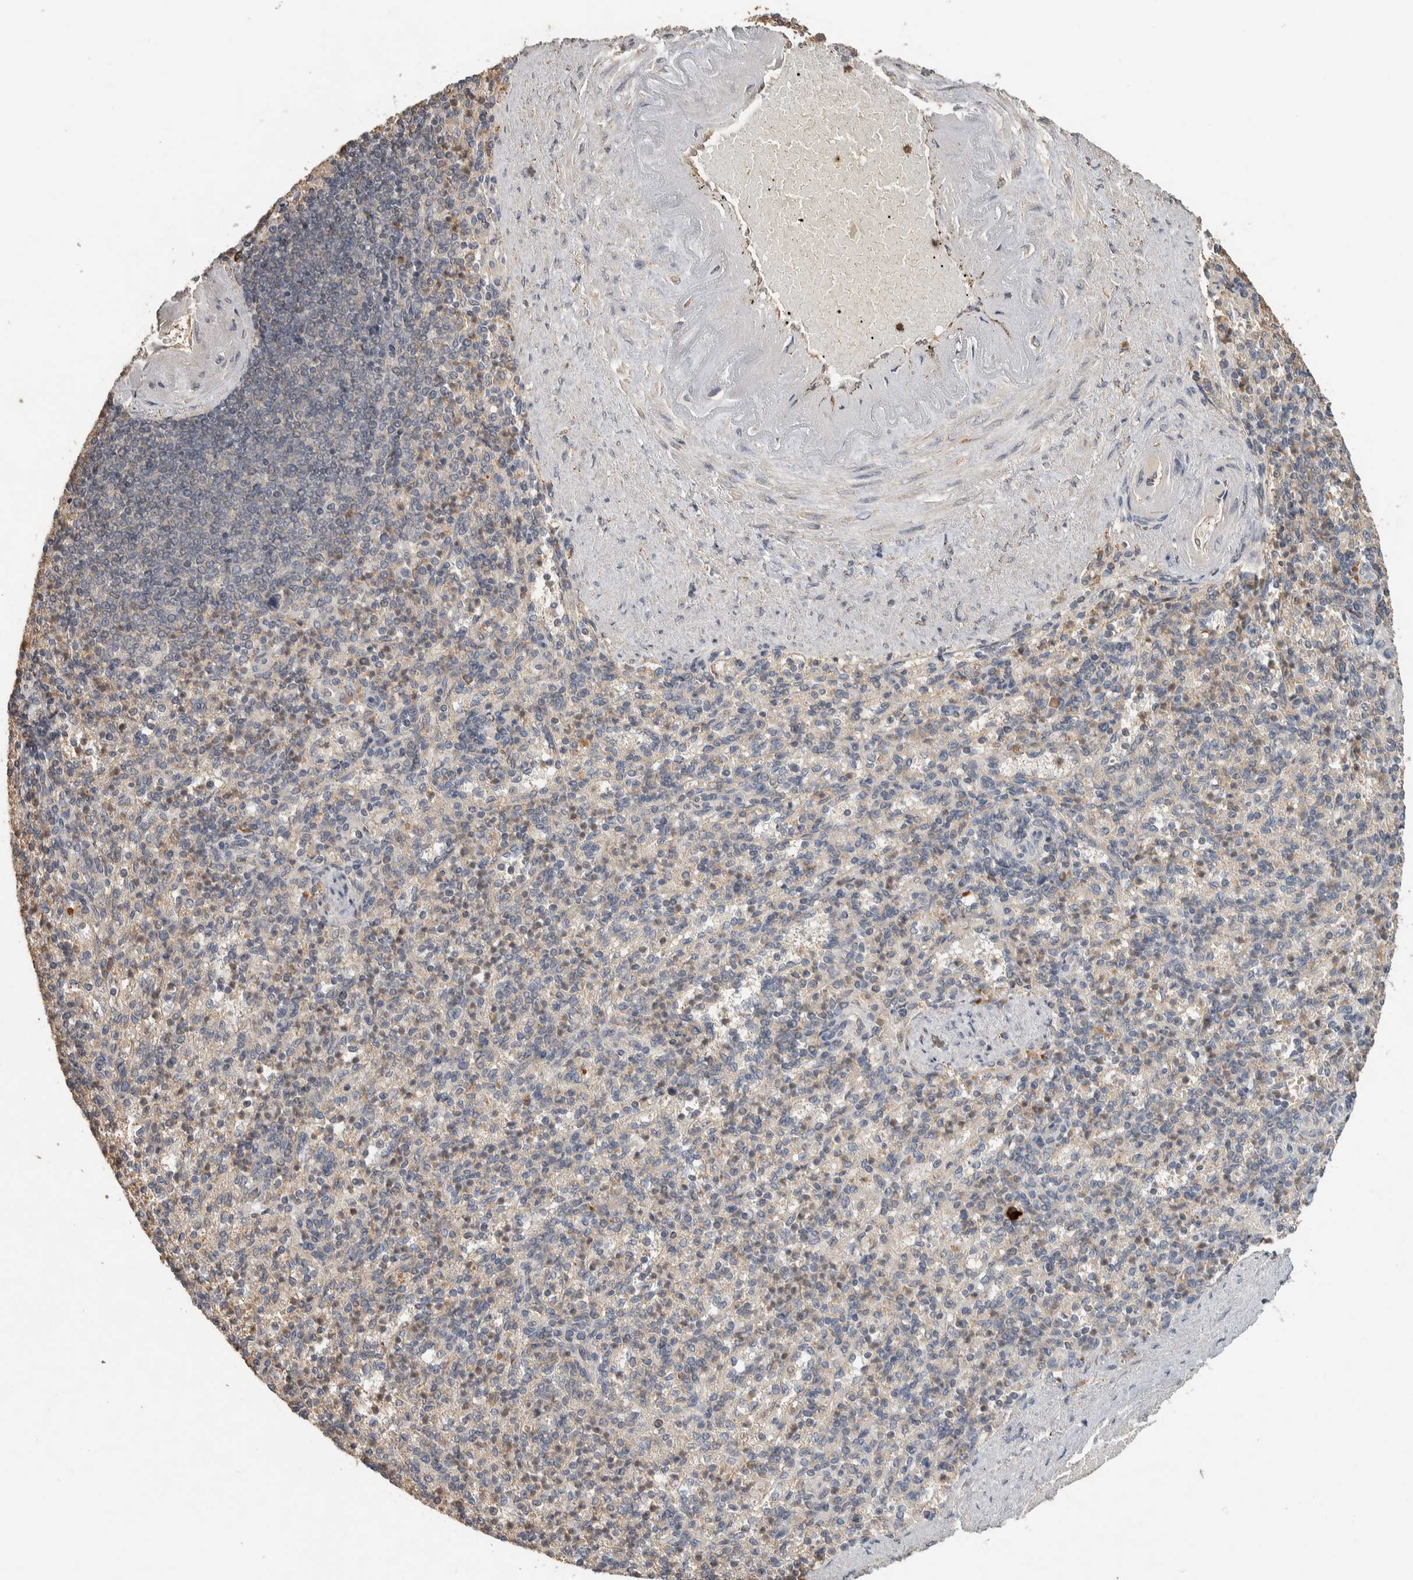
{"staining": {"intensity": "weak", "quantity": "25%-75%", "location": "cytoplasmic/membranous"}, "tissue": "spleen", "cell_type": "Cells in red pulp", "image_type": "normal", "snomed": [{"axis": "morphology", "description": "Normal tissue, NOS"}, {"axis": "topography", "description": "Spleen"}], "caption": "A high-resolution image shows immunohistochemistry (IHC) staining of normal spleen, which reveals weak cytoplasmic/membranous positivity in approximately 25%-75% of cells in red pulp.", "gene": "EIF3H", "patient": {"sex": "female", "age": 74}}